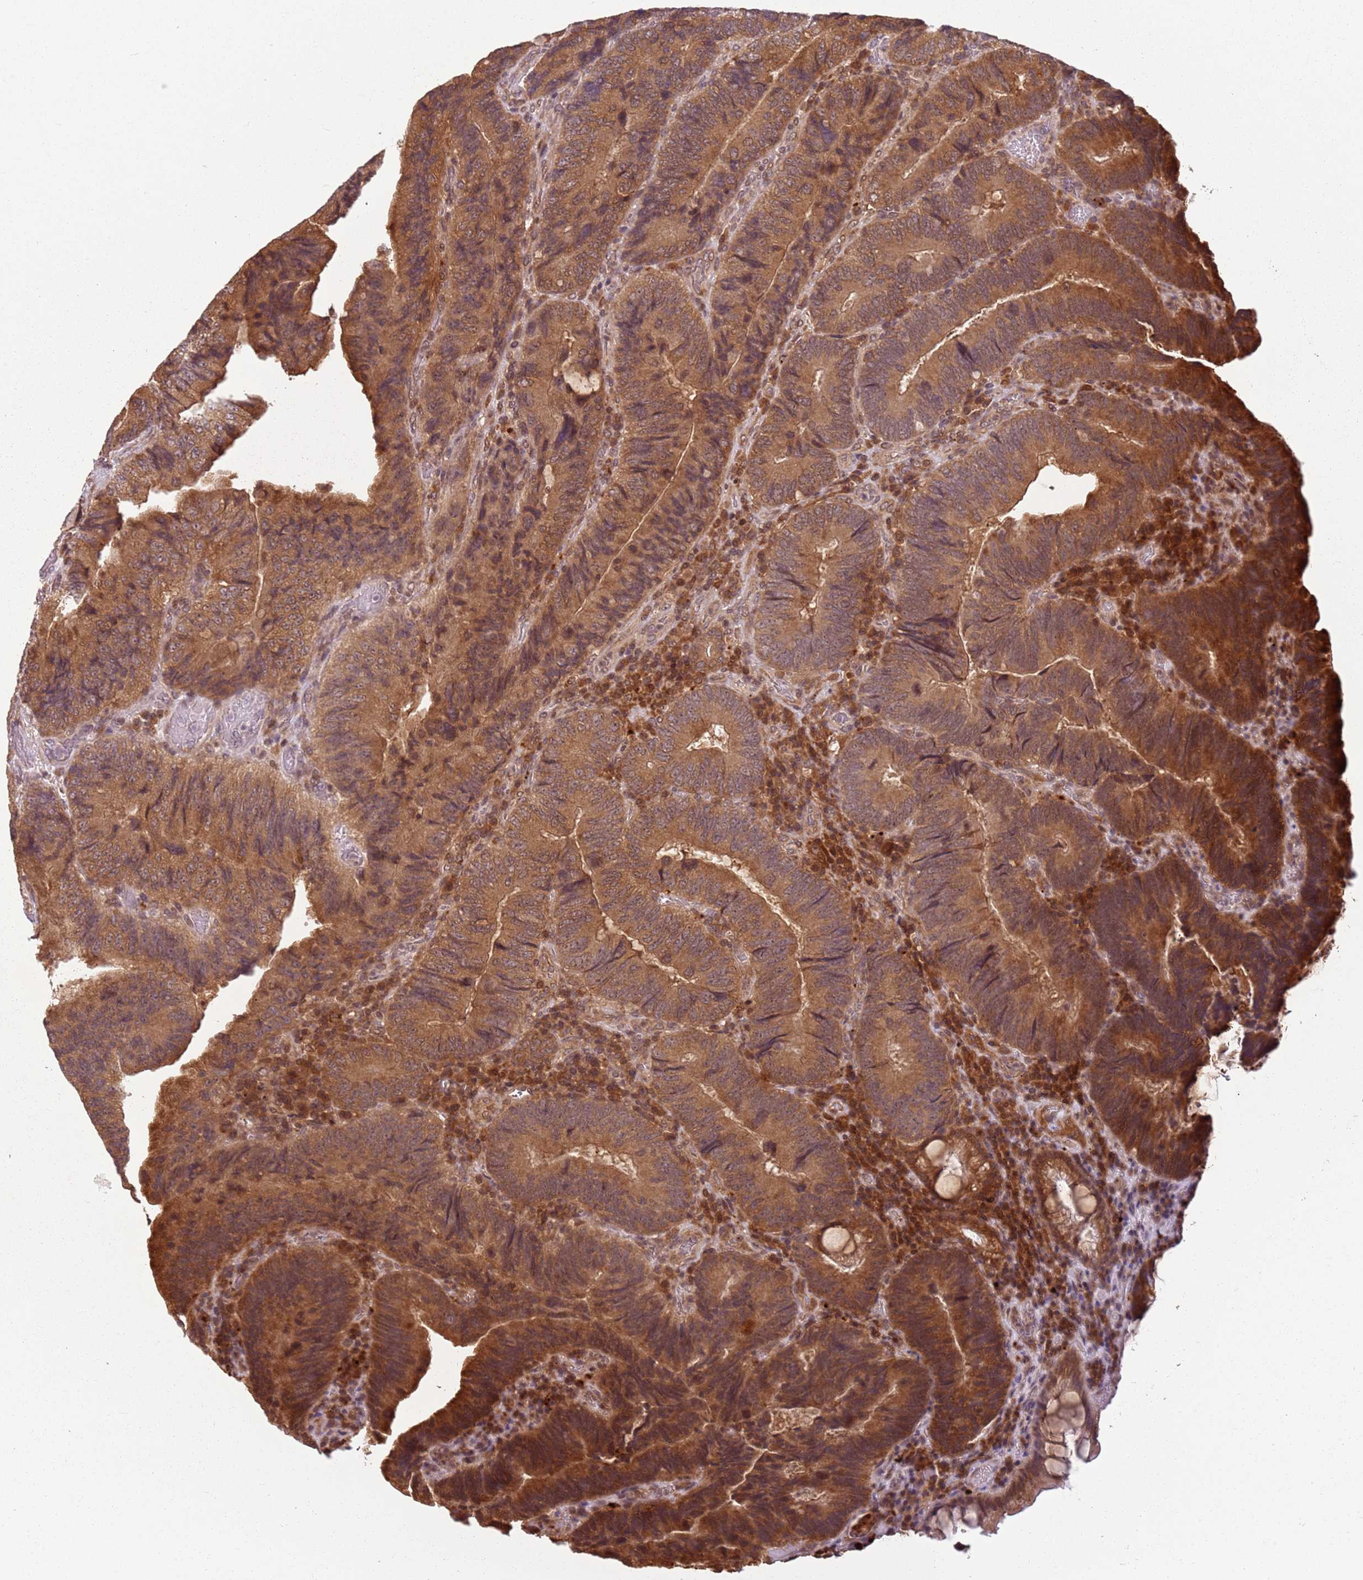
{"staining": {"intensity": "moderate", "quantity": ">75%", "location": "cytoplasmic/membranous"}, "tissue": "colorectal cancer", "cell_type": "Tumor cells", "image_type": "cancer", "snomed": [{"axis": "morphology", "description": "Adenocarcinoma, NOS"}, {"axis": "topography", "description": "Colon"}], "caption": "Protein positivity by immunohistochemistry exhibits moderate cytoplasmic/membranous expression in approximately >75% of tumor cells in colorectal cancer.", "gene": "RPS28", "patient": {"sex": "female", "age": 67}}